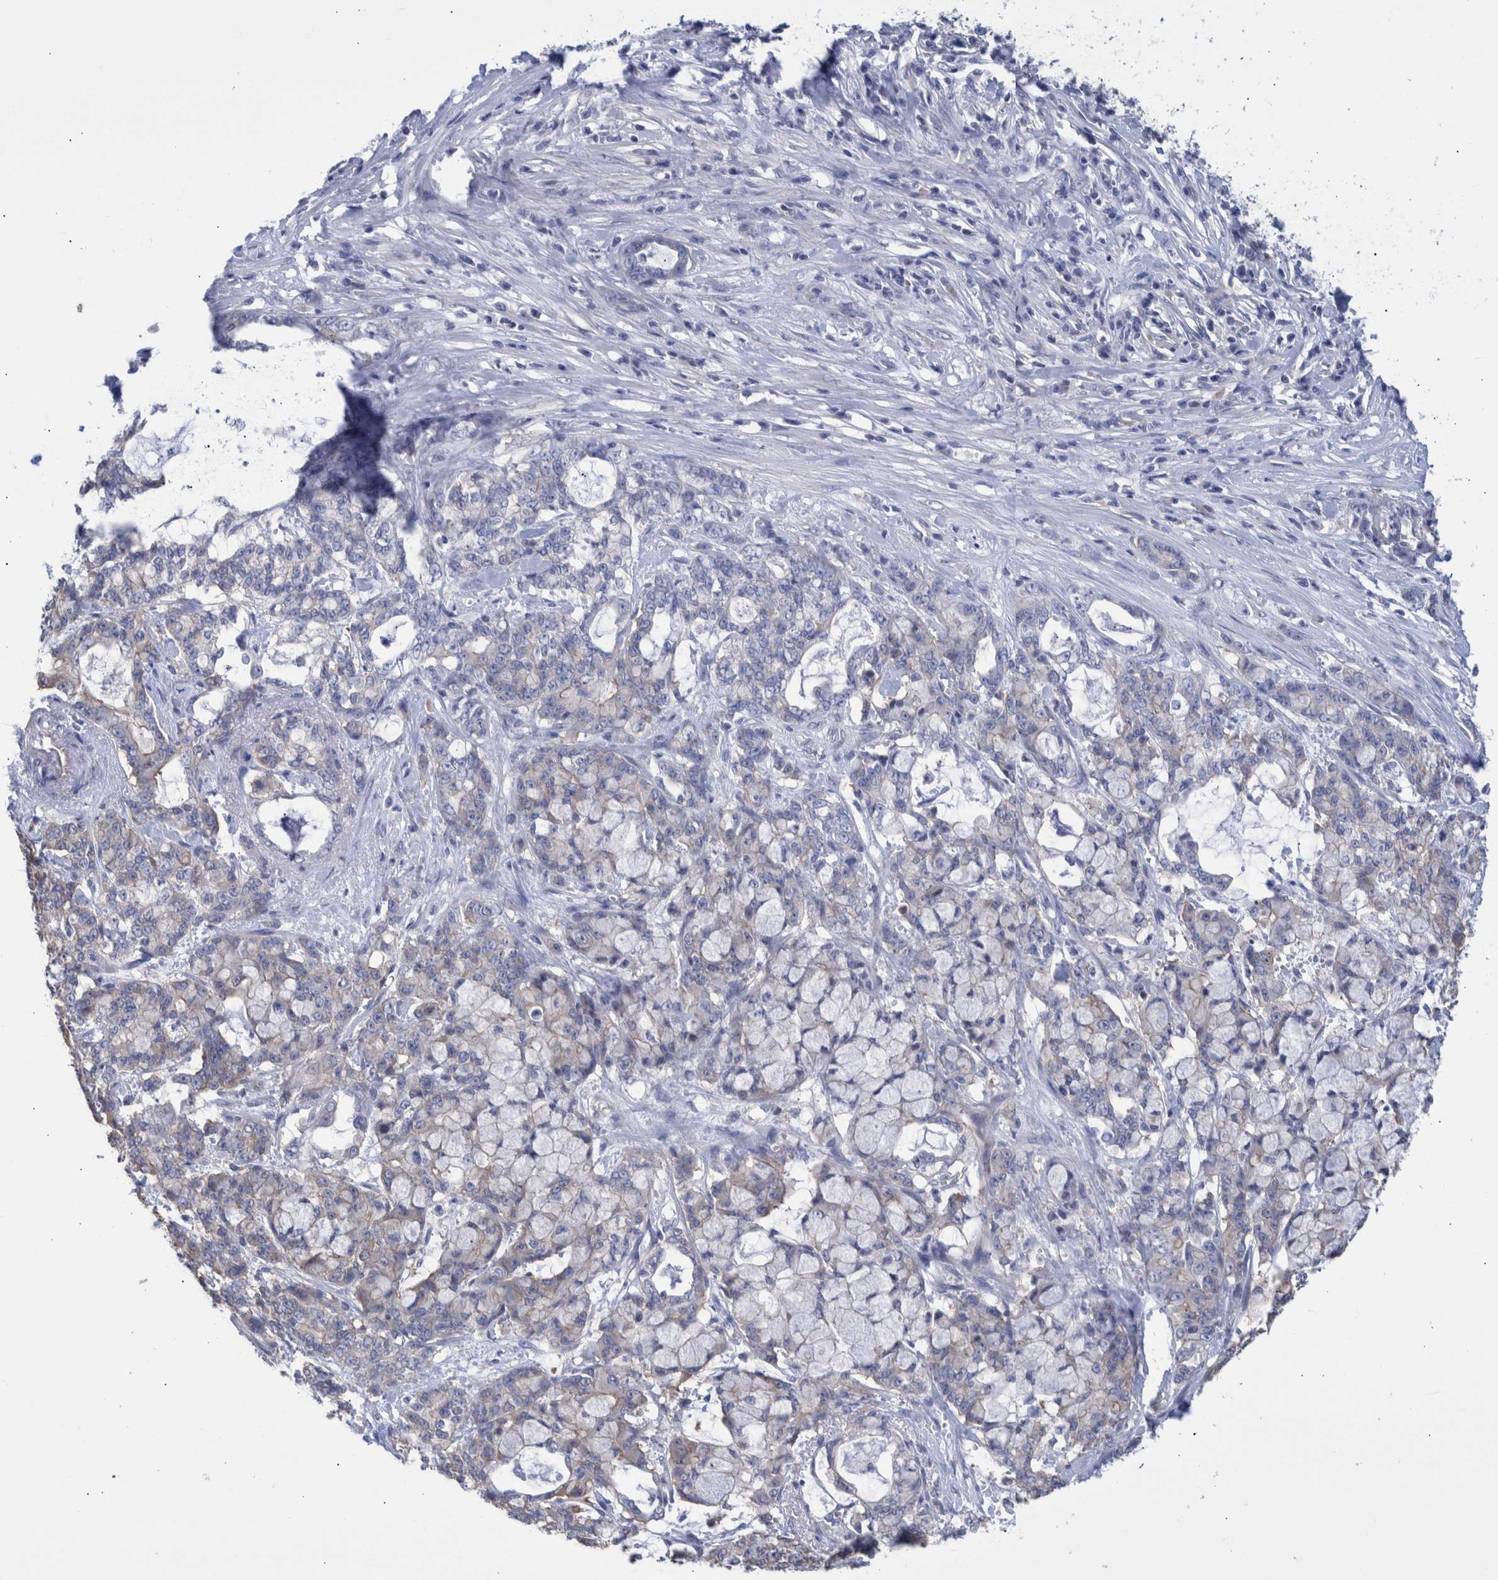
{"staining": {"intensity": "negative", "quantity": "none", "location": "none"}, "tissue": "pancreatic cancer", "cell_type": "Tumor cells", "image_type": "cancer", "snomed": [{"axis": "morphology", "description": "Adenocarcinoma, NOS"}, {"axis": "topography", "description": "Pancreas"}], "caption": "High magnification brightfield microscopy of pancreatic cancer stained with DAB (3,3'-diaminobenzidine) (brown) and counterstained with hematoxylin (blue): tumor cells show no significant staining. (DAB (3,3'-diaminobenzidine) immunohistochemistry with hematoxylin counter stain).", "gene": "PPP3CC", "patient": {"sex": "female", "age": 73}}